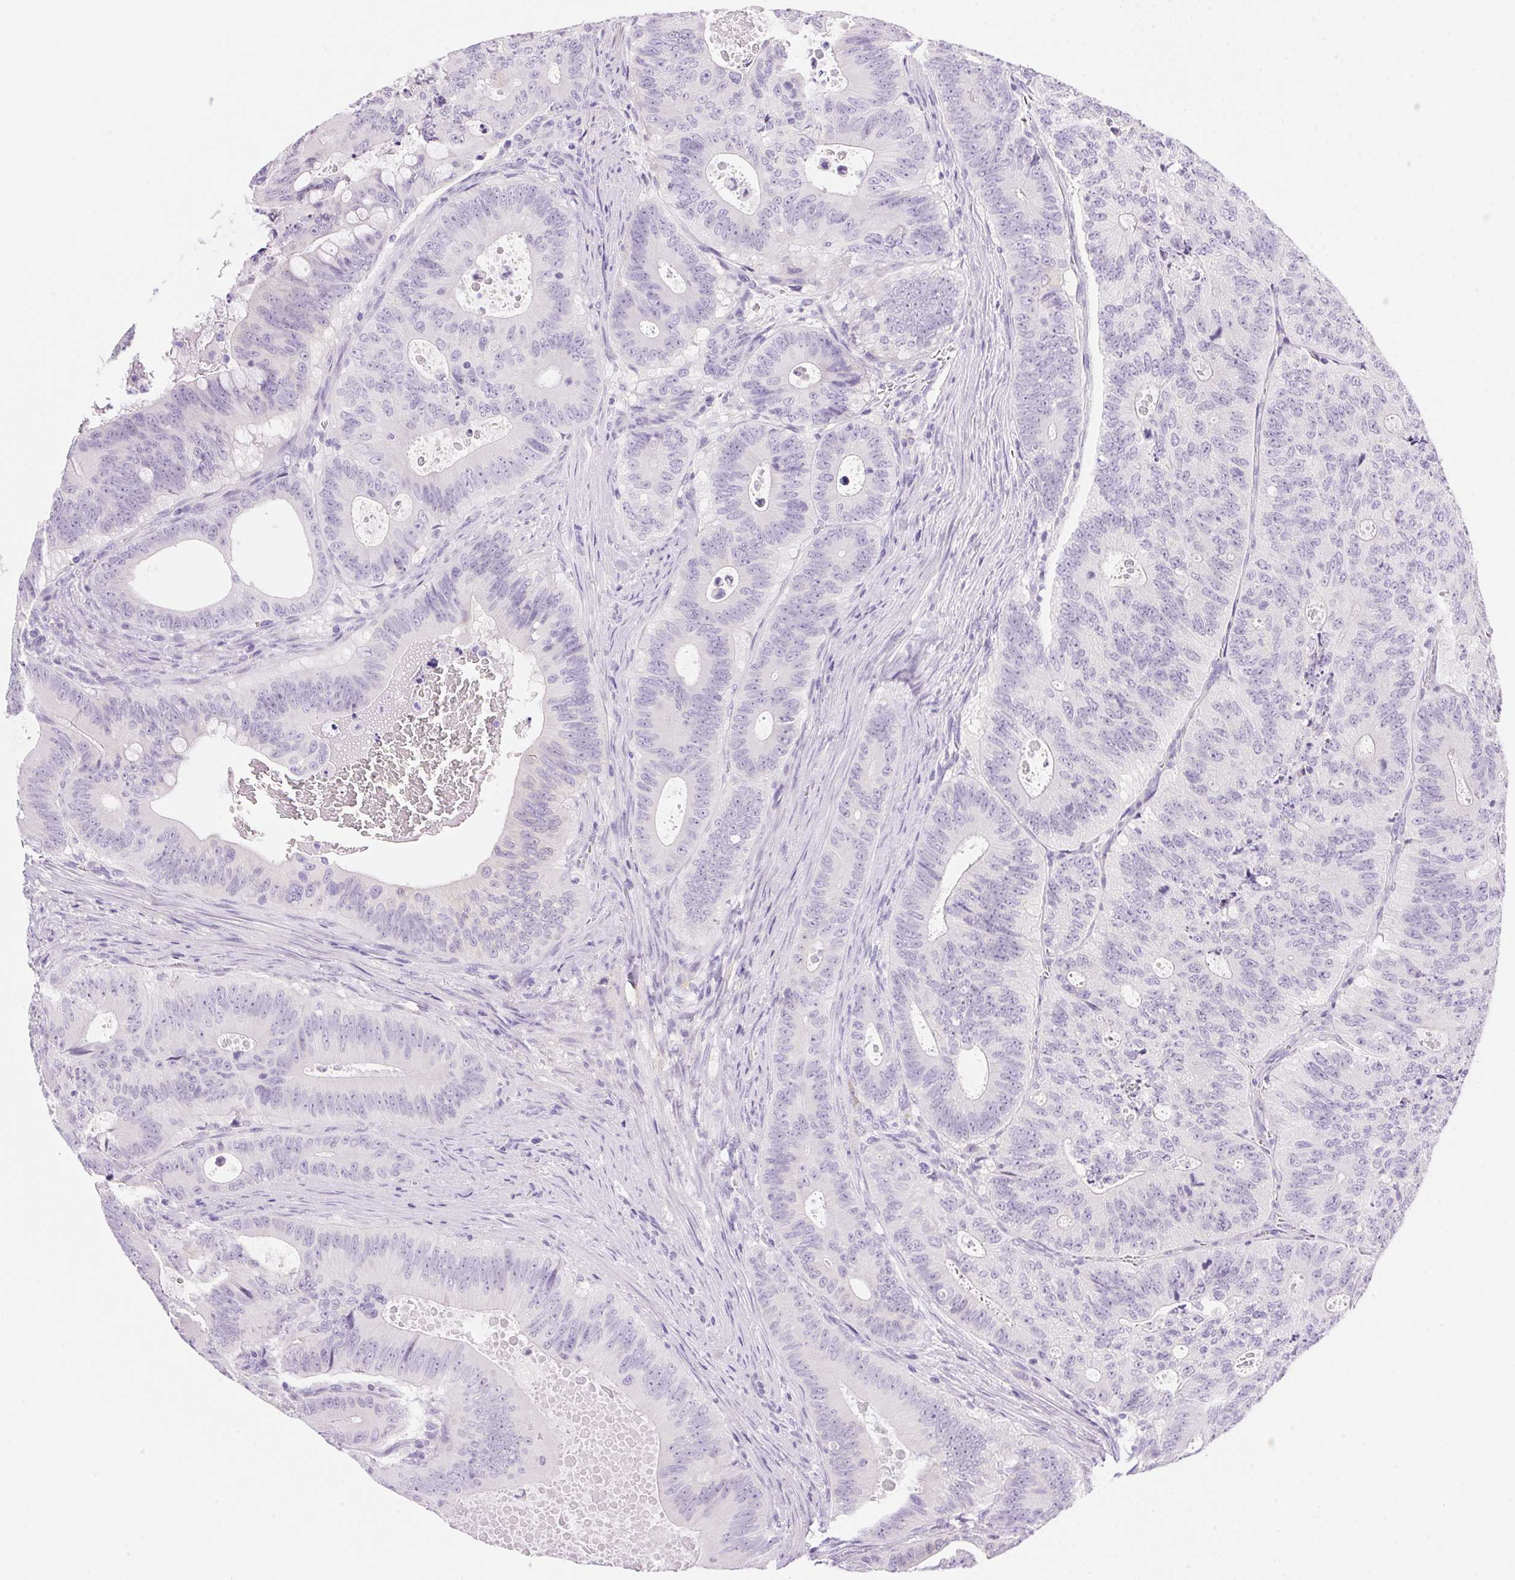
{"staining": {"intensity": "negative", "quantity": "none", "location": "none"}, "tissue": "colorectal cancer", "cell_type": "Tumor cells", "image_type": "cancer", "snomed": [{"axis": "morphology", "description": "Adenocarcinoma, NOS"}, {"axis": "topography", "description": "Colon"}], "caption": "There is no significant positivity in tumor cells of adenocarcinoma (colorectal).", "gene": "DHCR24", "patient": {"sex": "male", "age": 62}}